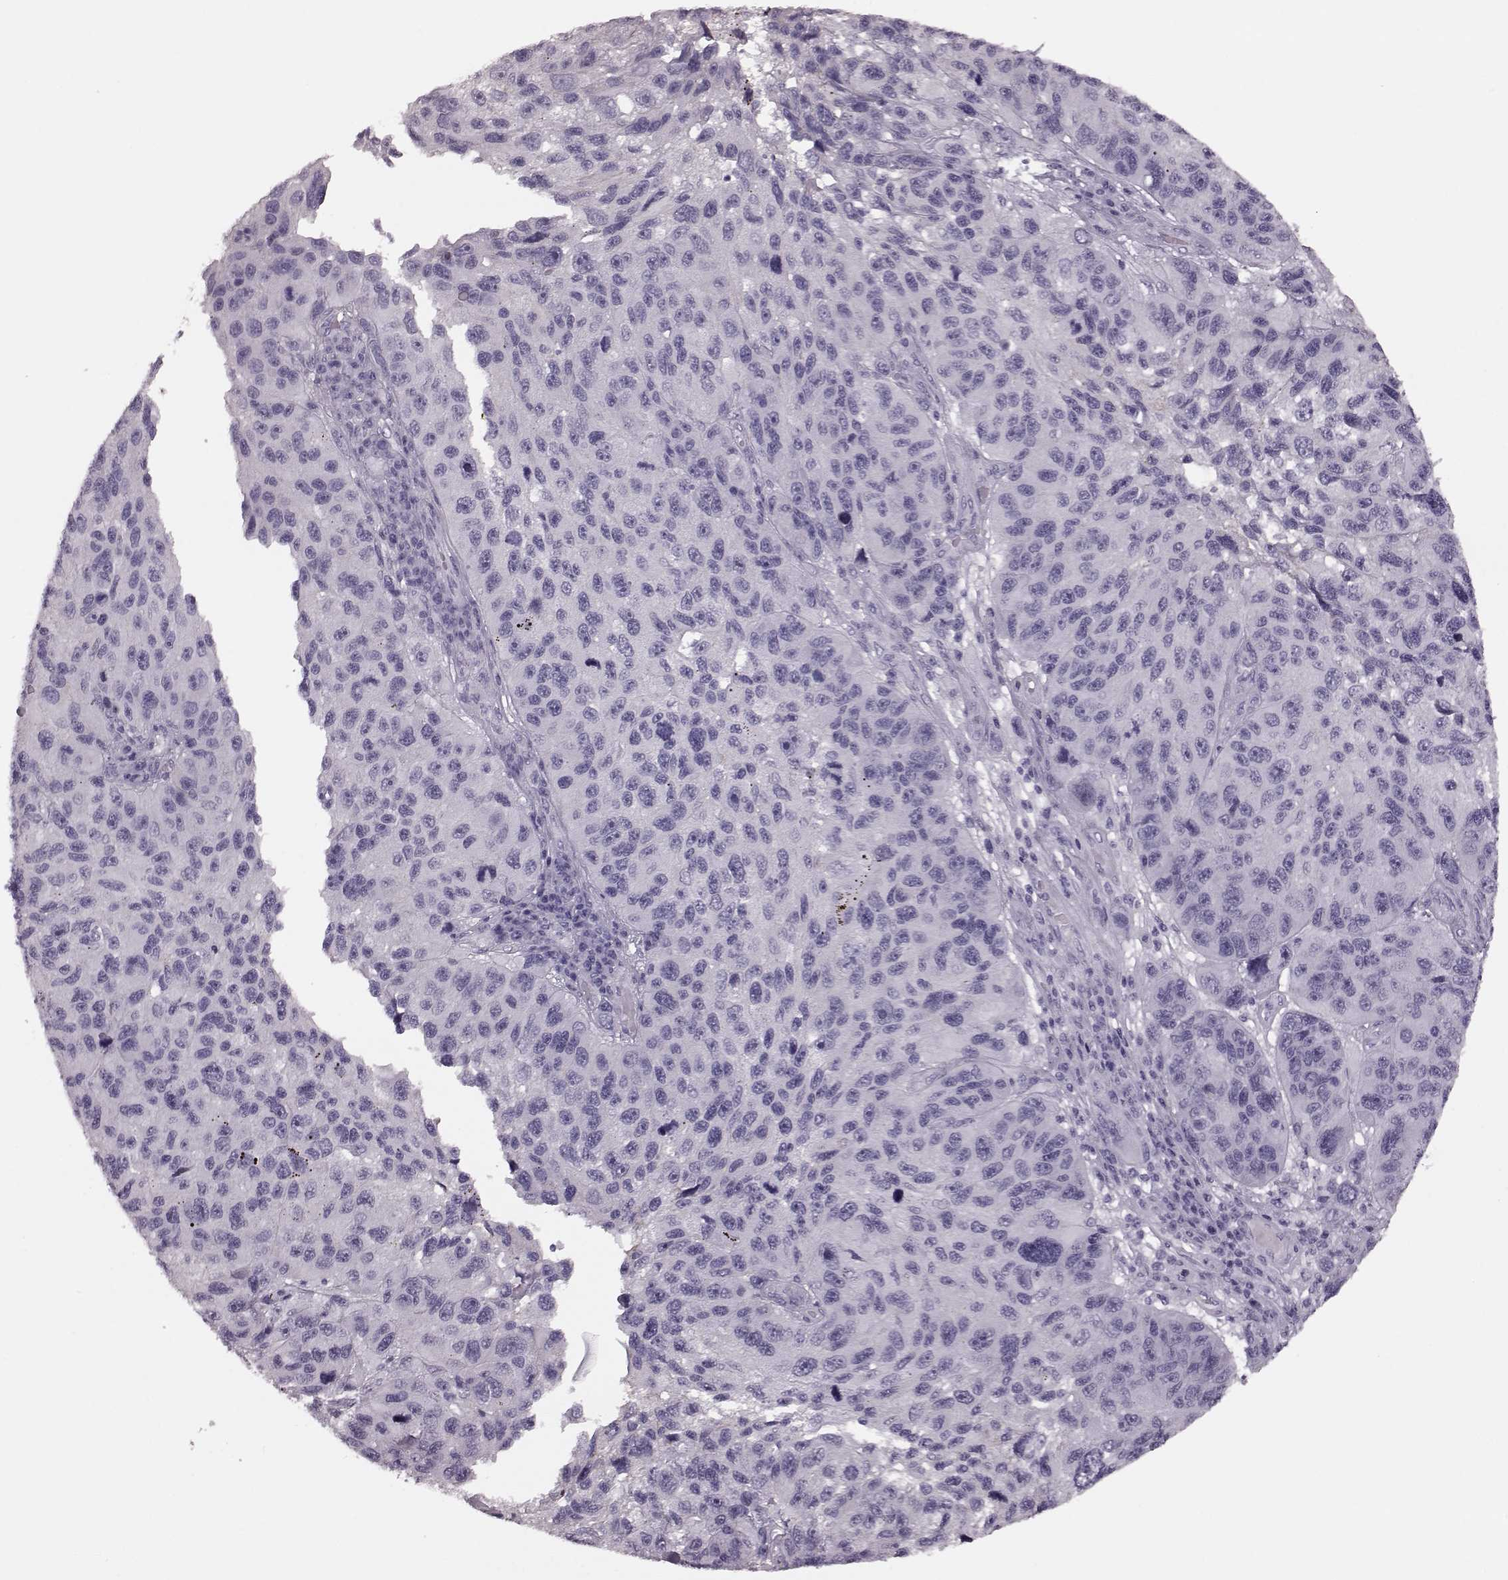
{"staining": {"intensity": "negative", "quantity": "none", "location": "none"}, "tissue": "melanoma", "cell_type": "Tumor cells", "image_type": "cancer", "snomed": [{"axis": "morphology", "description": "Malignant melanoma, NOS"}, {"axis": "topography", "description": "Skin"}], "caption": "Melanoma was stained to show a protein in brown. There is no significant expression in tumor cells.", "gene": "CRYBA2", "patient": {"sex": "male", "age": 53}}